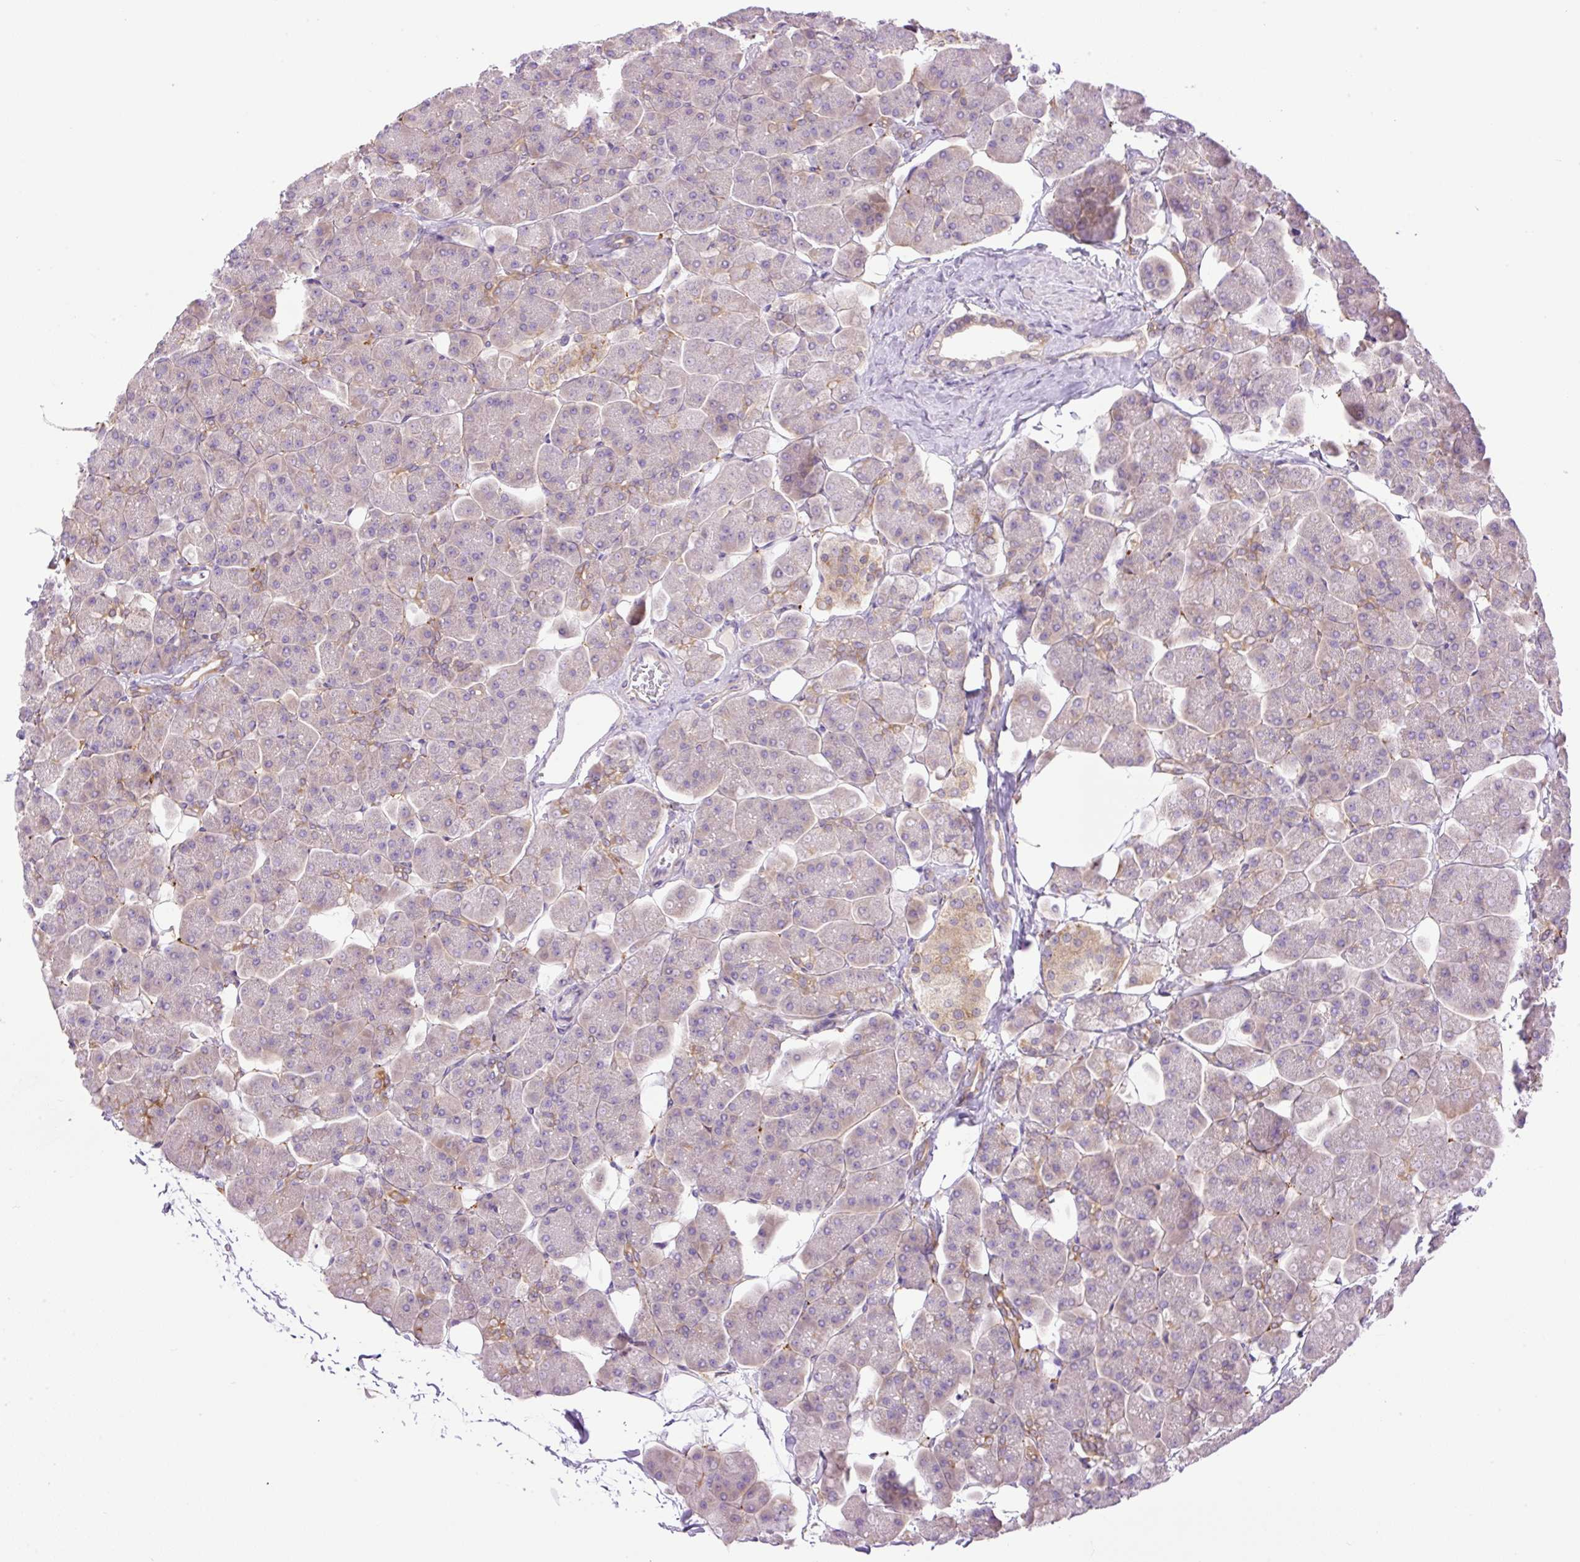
{"staining": {"intensity": "moderate", "quantity": "<25%", "location": "cytoplasmic/membranous"}, "tissue": "pancreas", "cell_type": "Exocrine glandular cells", "image_type": "normal", "snomed": [{"axis": "morphology", "description": "Normal tissue, NOS"}, {"axis": "topography", "description": "Pancreas"}, {"axis": "topography", "description": "Peripheral nerve tissue"}], "caption": "This is a photomicrograph of IHC staining of unremarkable pancreas, which shows moderate staining in the cytoplasmic/membranous of exocrine glandular cells.", "gene": "POFUT1", "patient": {"sex": "male", "age": 54}}